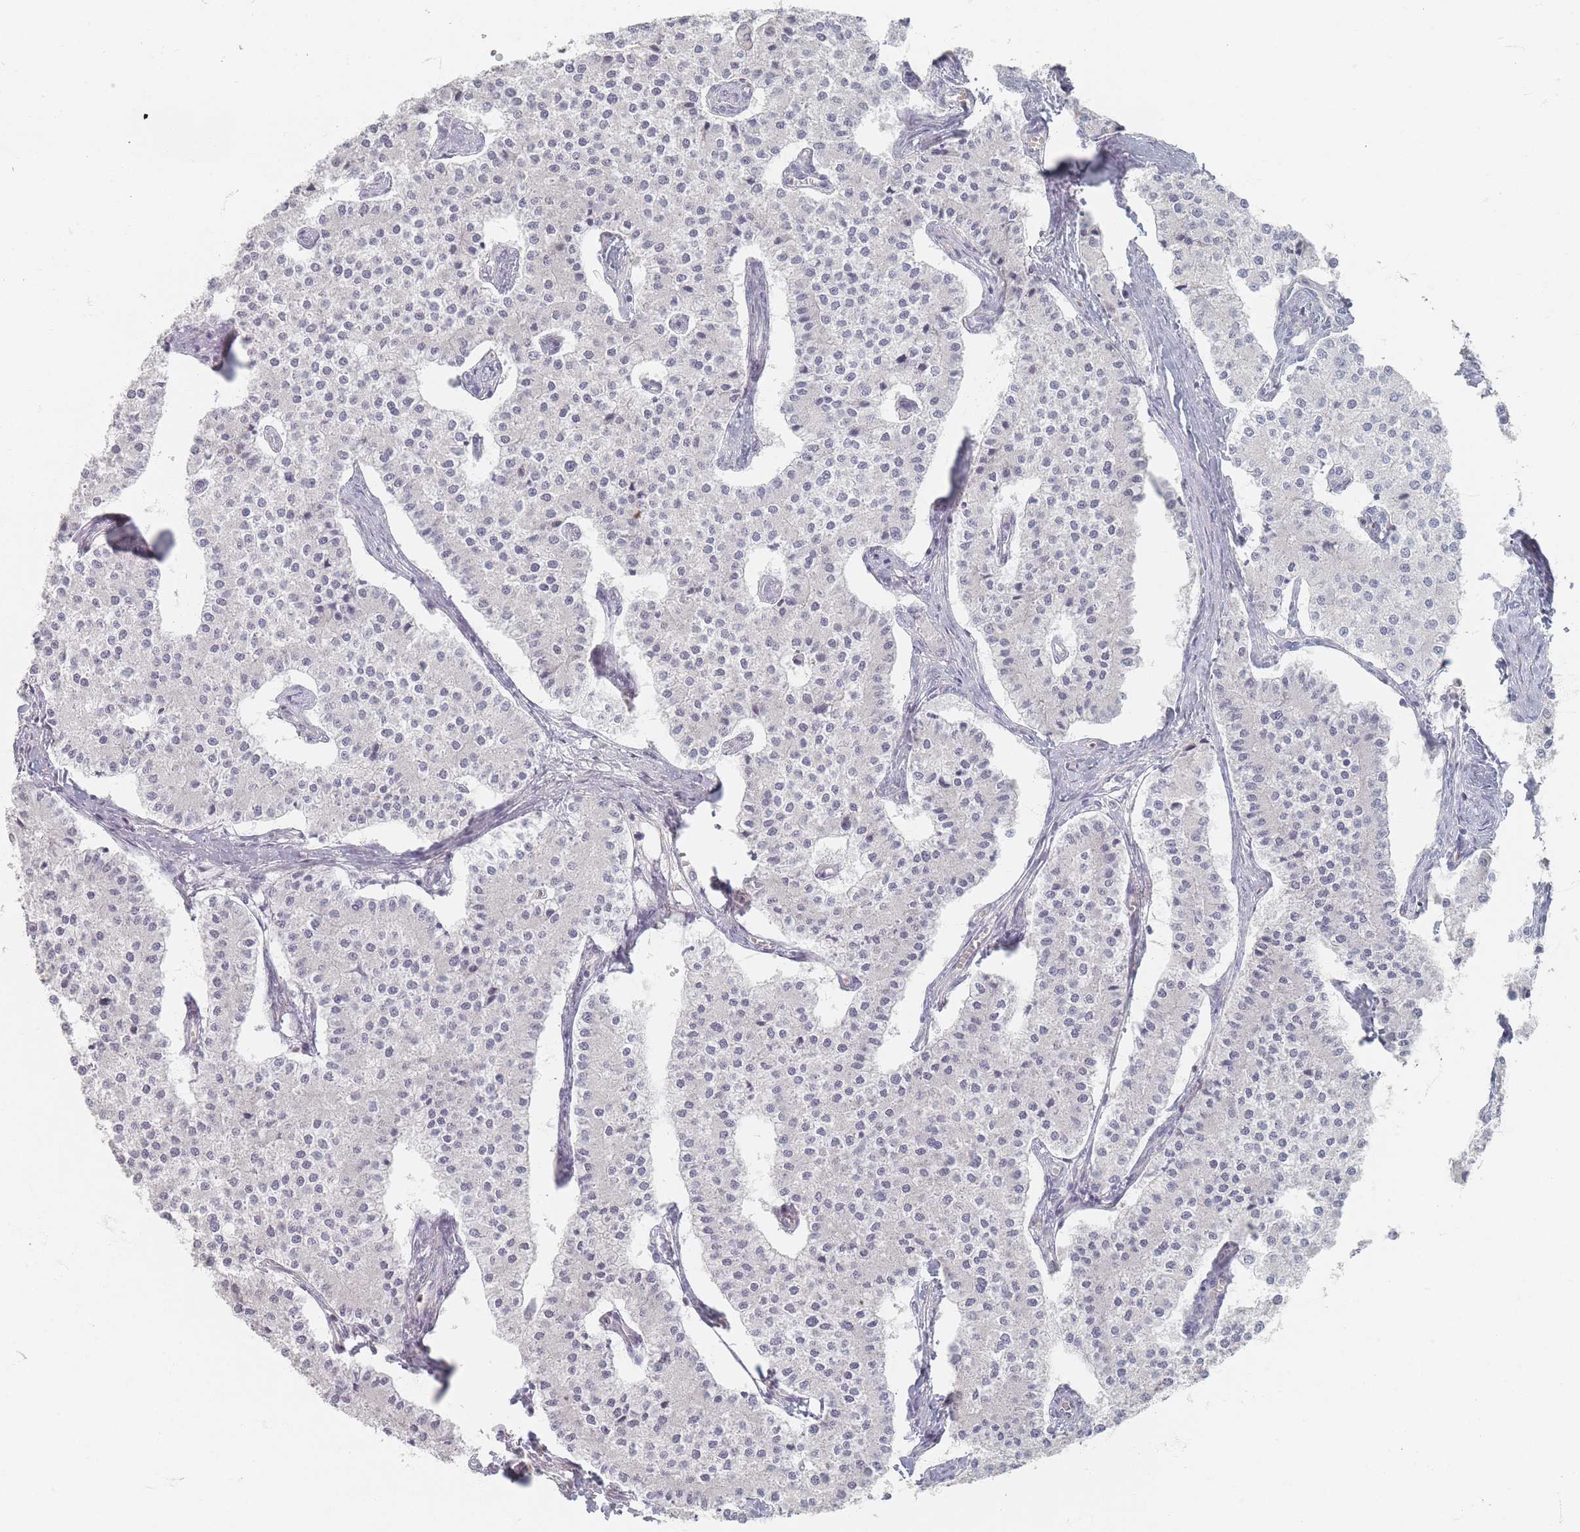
{"staining": {"intensity": "negative", "quantity": "none", "location": "none"}, "tissue": "carcinoid", "cell_type": "Tumor cells", "image_type": "cancer", "snomed": [{"axis": "morphology", "description": "Carcinoid, malignant, NOS"}, {"axis": "topography", "description": "Colon"}], "caption": "The IHC micrograph has no significant expression in tumor cells of carcinoid (malignant) tissue.", "gene": "HELZ2", "patient": {"sex": "female", "age": 52}}